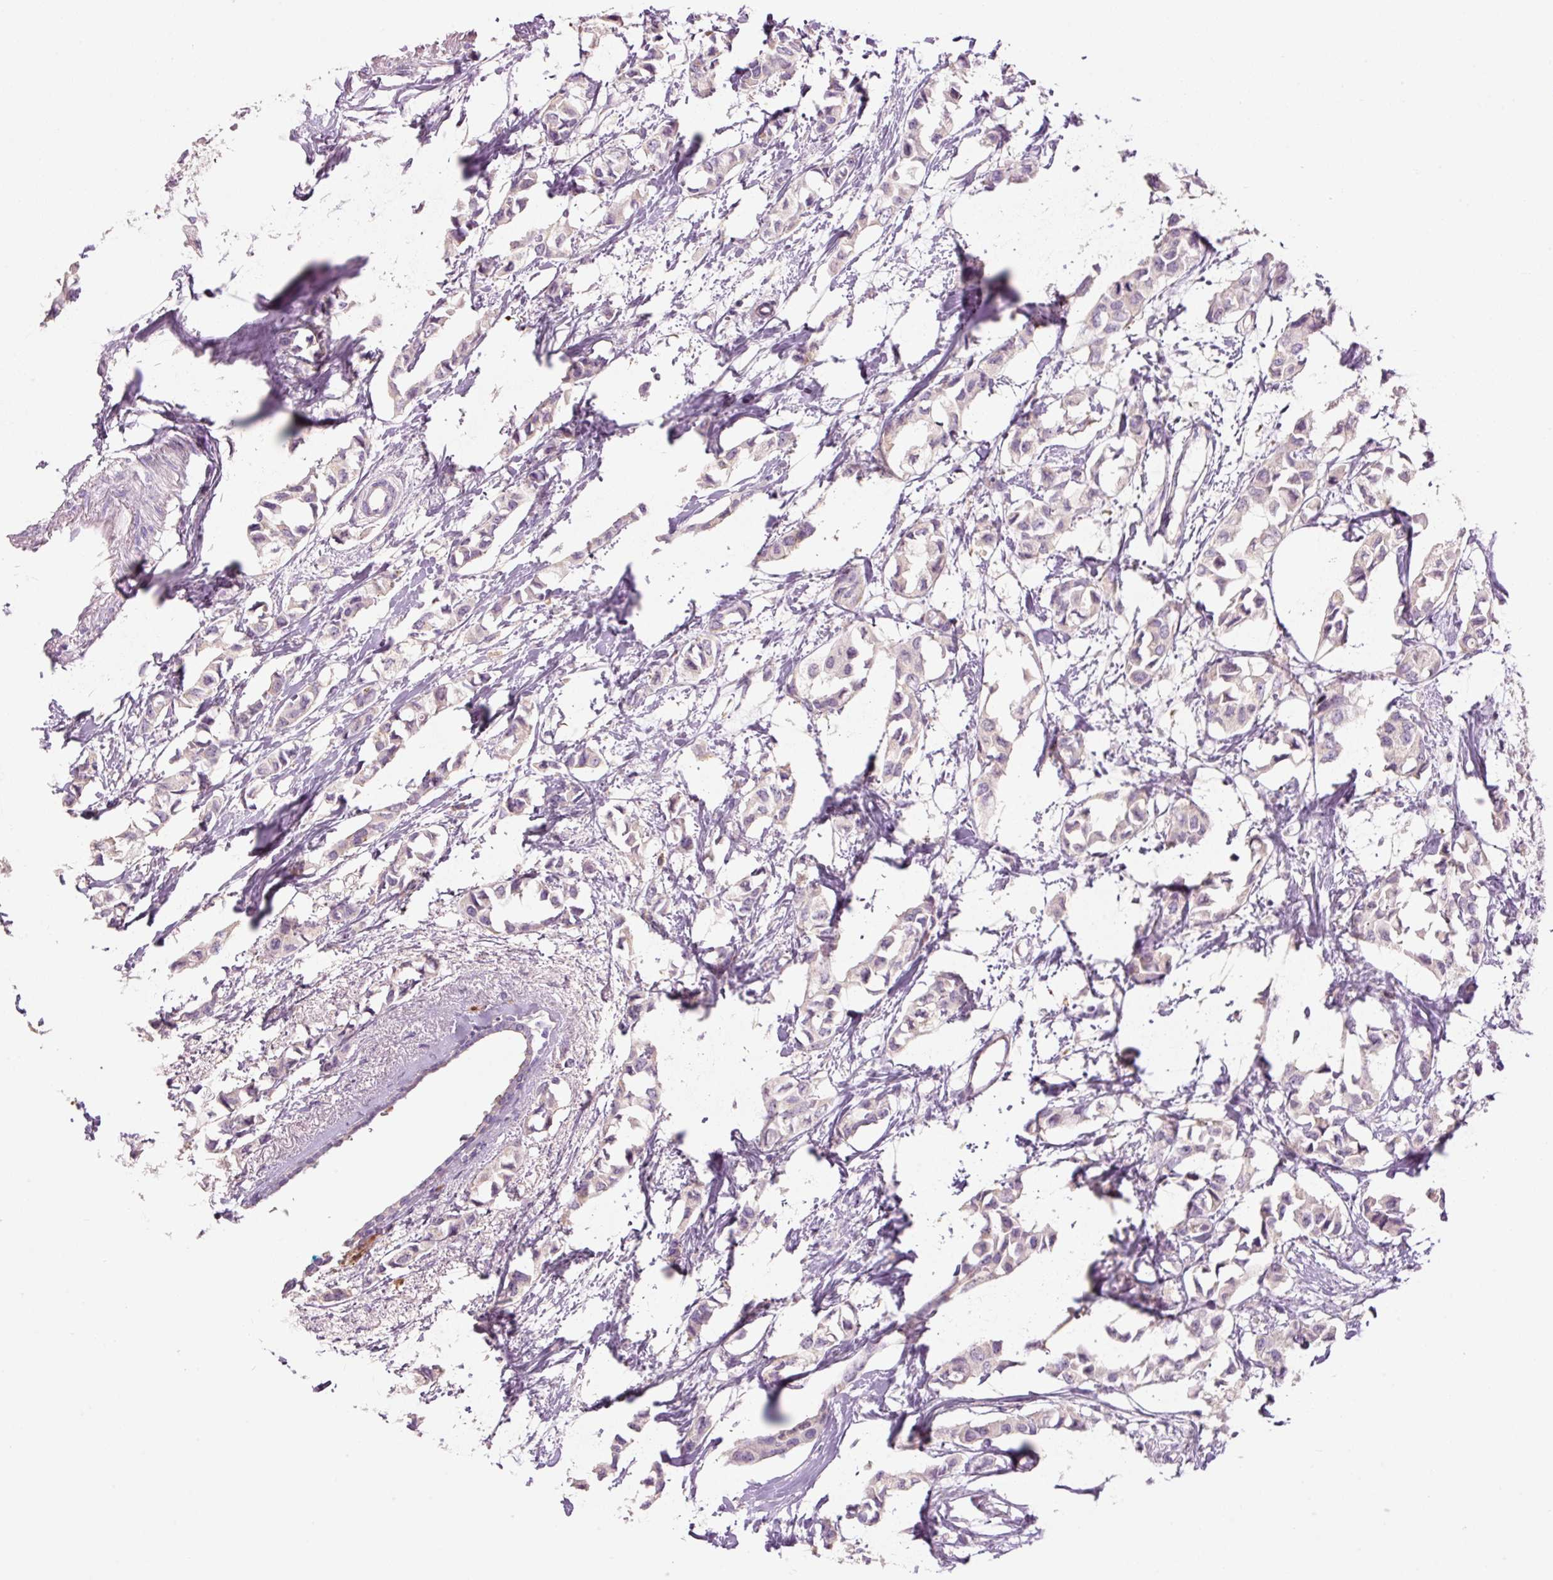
{"staining": {"intensity": "negative", "quantity": "none", "location": "none"}, "tissue": "breast cancer", "cell_type": "Tumor cells", "image_type": "cancer", "snomed": [{"axis": "morphology", "description": "Duct carcinoma"}, {"axis": "topography", "description": "Breast"}], "caption": "A high-resolution image shows IHC staining of breast cancer (infiltrating ductal carcinoma), which demonstrates no significant staining in tumor cells.", "gene": "HAX1", "patient": {"sex": "female", "age": 73}}